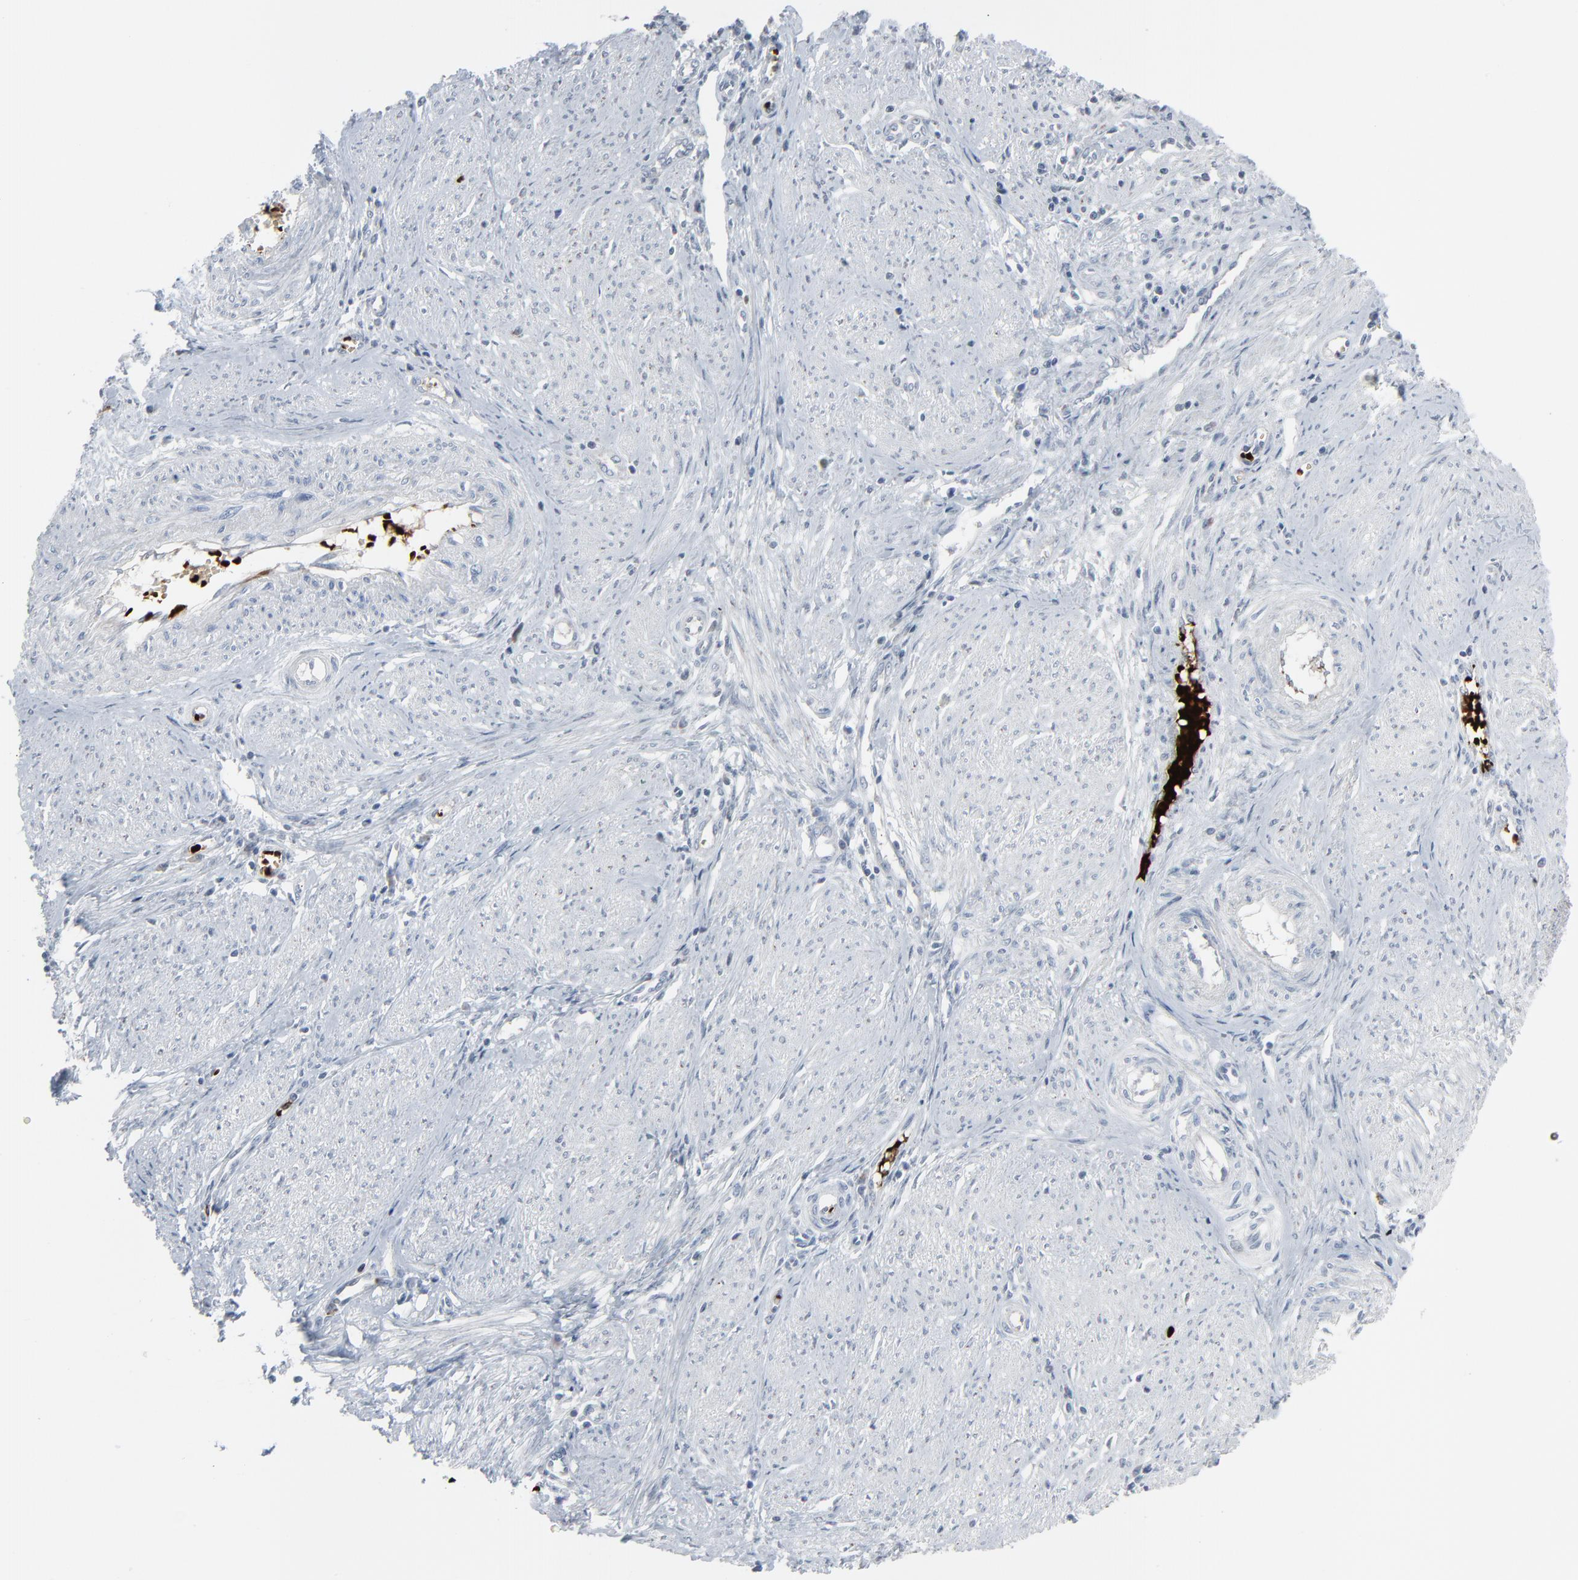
{"staining": {"intensity": "negative", "quantity": "none", "location": "none"}, "tissue": "cervical cancer", "cell_type": "Tumor cells", "image_type": "cancer", "snomed": [{"axis": "morphology", "description": "Adenocarcinoma, NOS"}, {"axis": "topography", "description": "Cervix"}], "caption": "Cervical cancer stained for a protein using immunohistochemistry (IHC) demonstrates no expression tumor cells.", "gene": "SAGE1", "patient": {"sex": "female", "age": 36}}